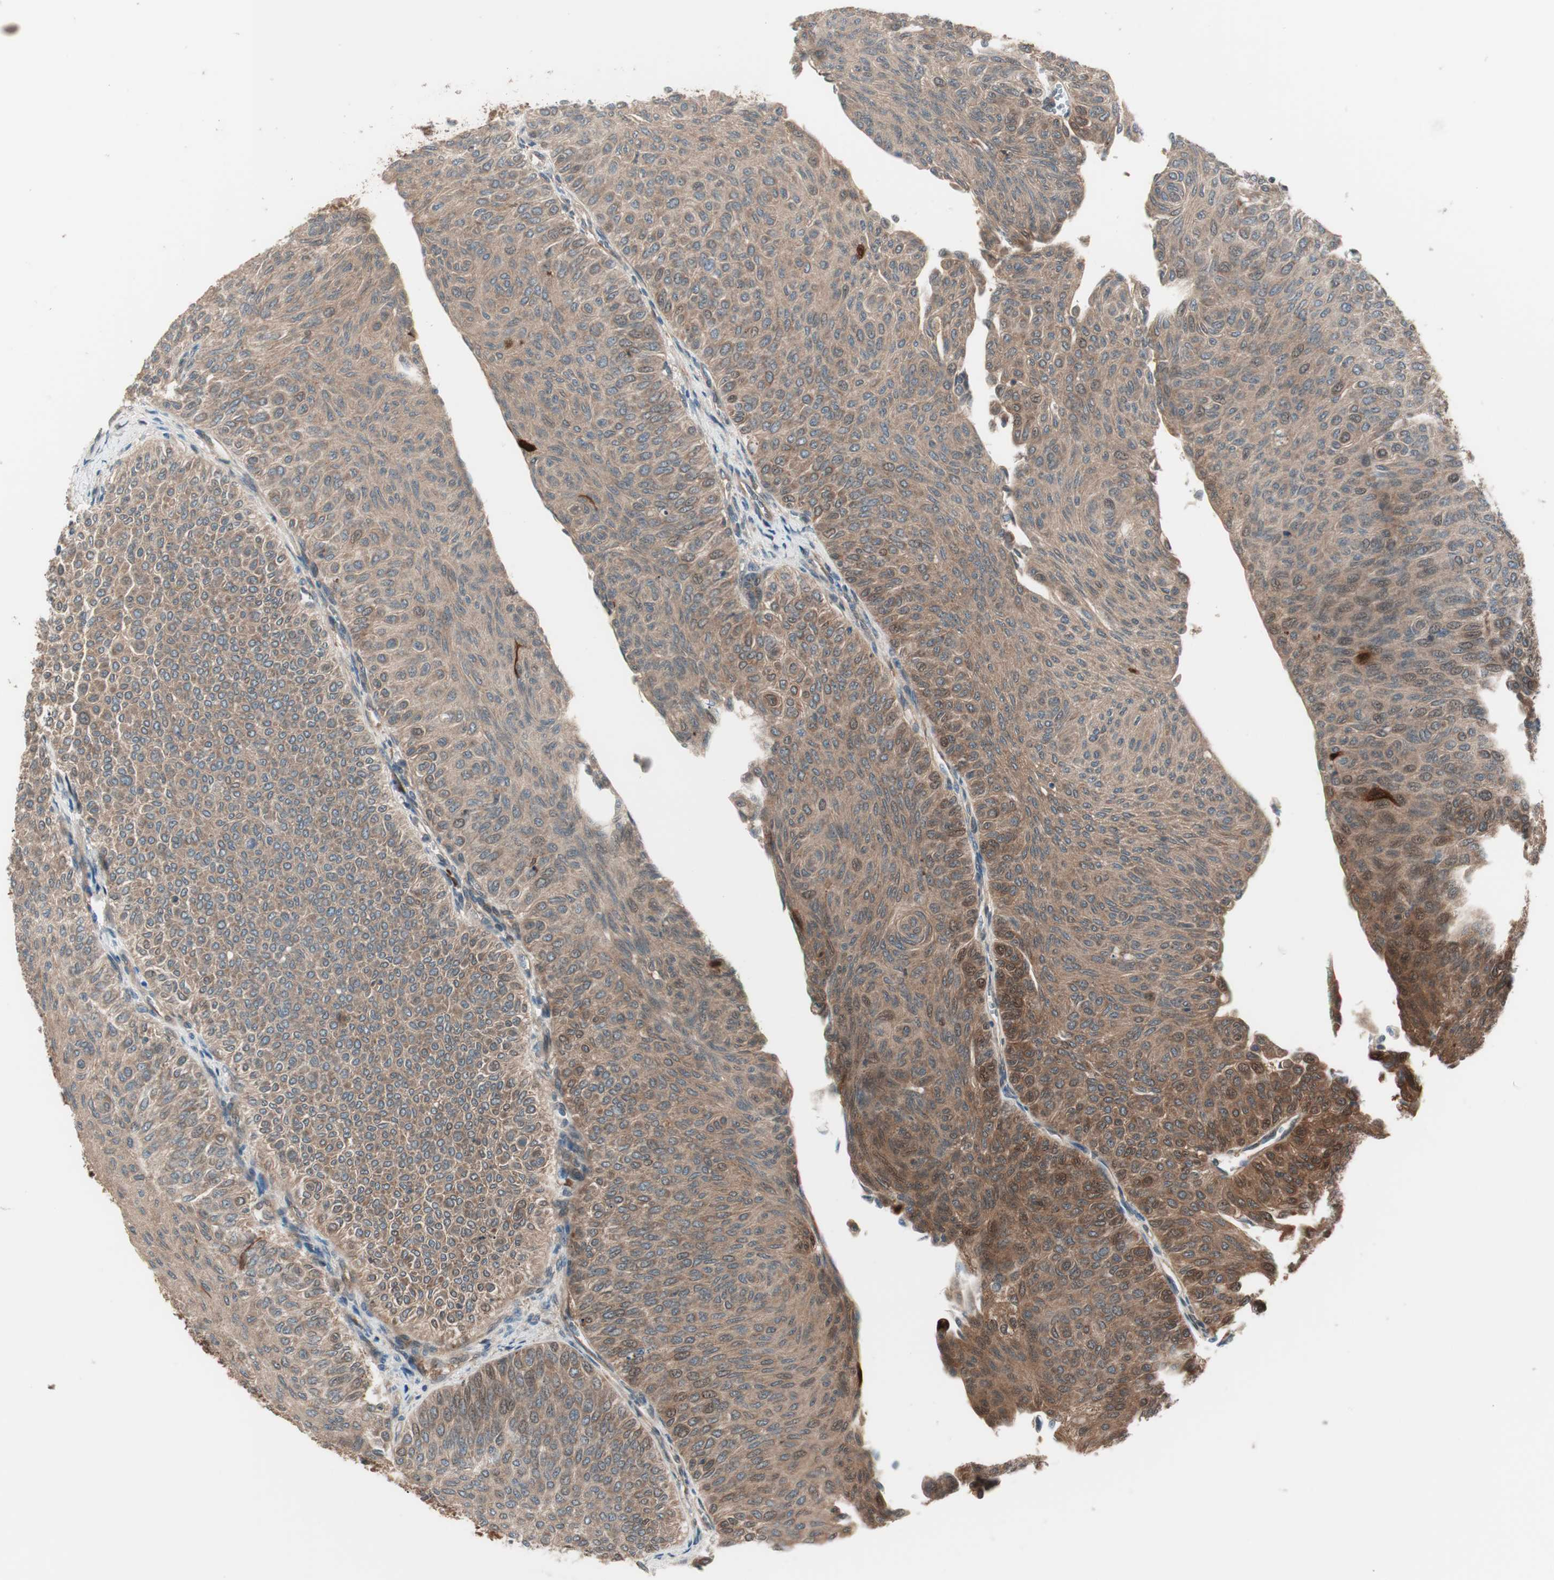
{"staining": {"intensity": "moderate", "quantity": ">75%", "location": "cytoplasmic/membranous"}, "tissue": "urothelial cancer", "cell_type": "Tumor cells", "image_type": "cancer", "snomed": [{"axis": "morphology", "description": "Urothelial carcinoma, Low grade"}, {"axis": "topography", "description": "Urinary bladder"}], "caption": "A histopathology image of urothelial carcinoma (low-grade) stained for a protein exhibits moderate cytoplasmic/membranous brown staining in tumor cells. The staining was performed using DAB to visualize the protein expression in brown, while the nuclei were stained in blue with hematoxylin (Magnification: 20x).", "gene": "PRKG2", "patient": {"sex": "male", "age": 78}}